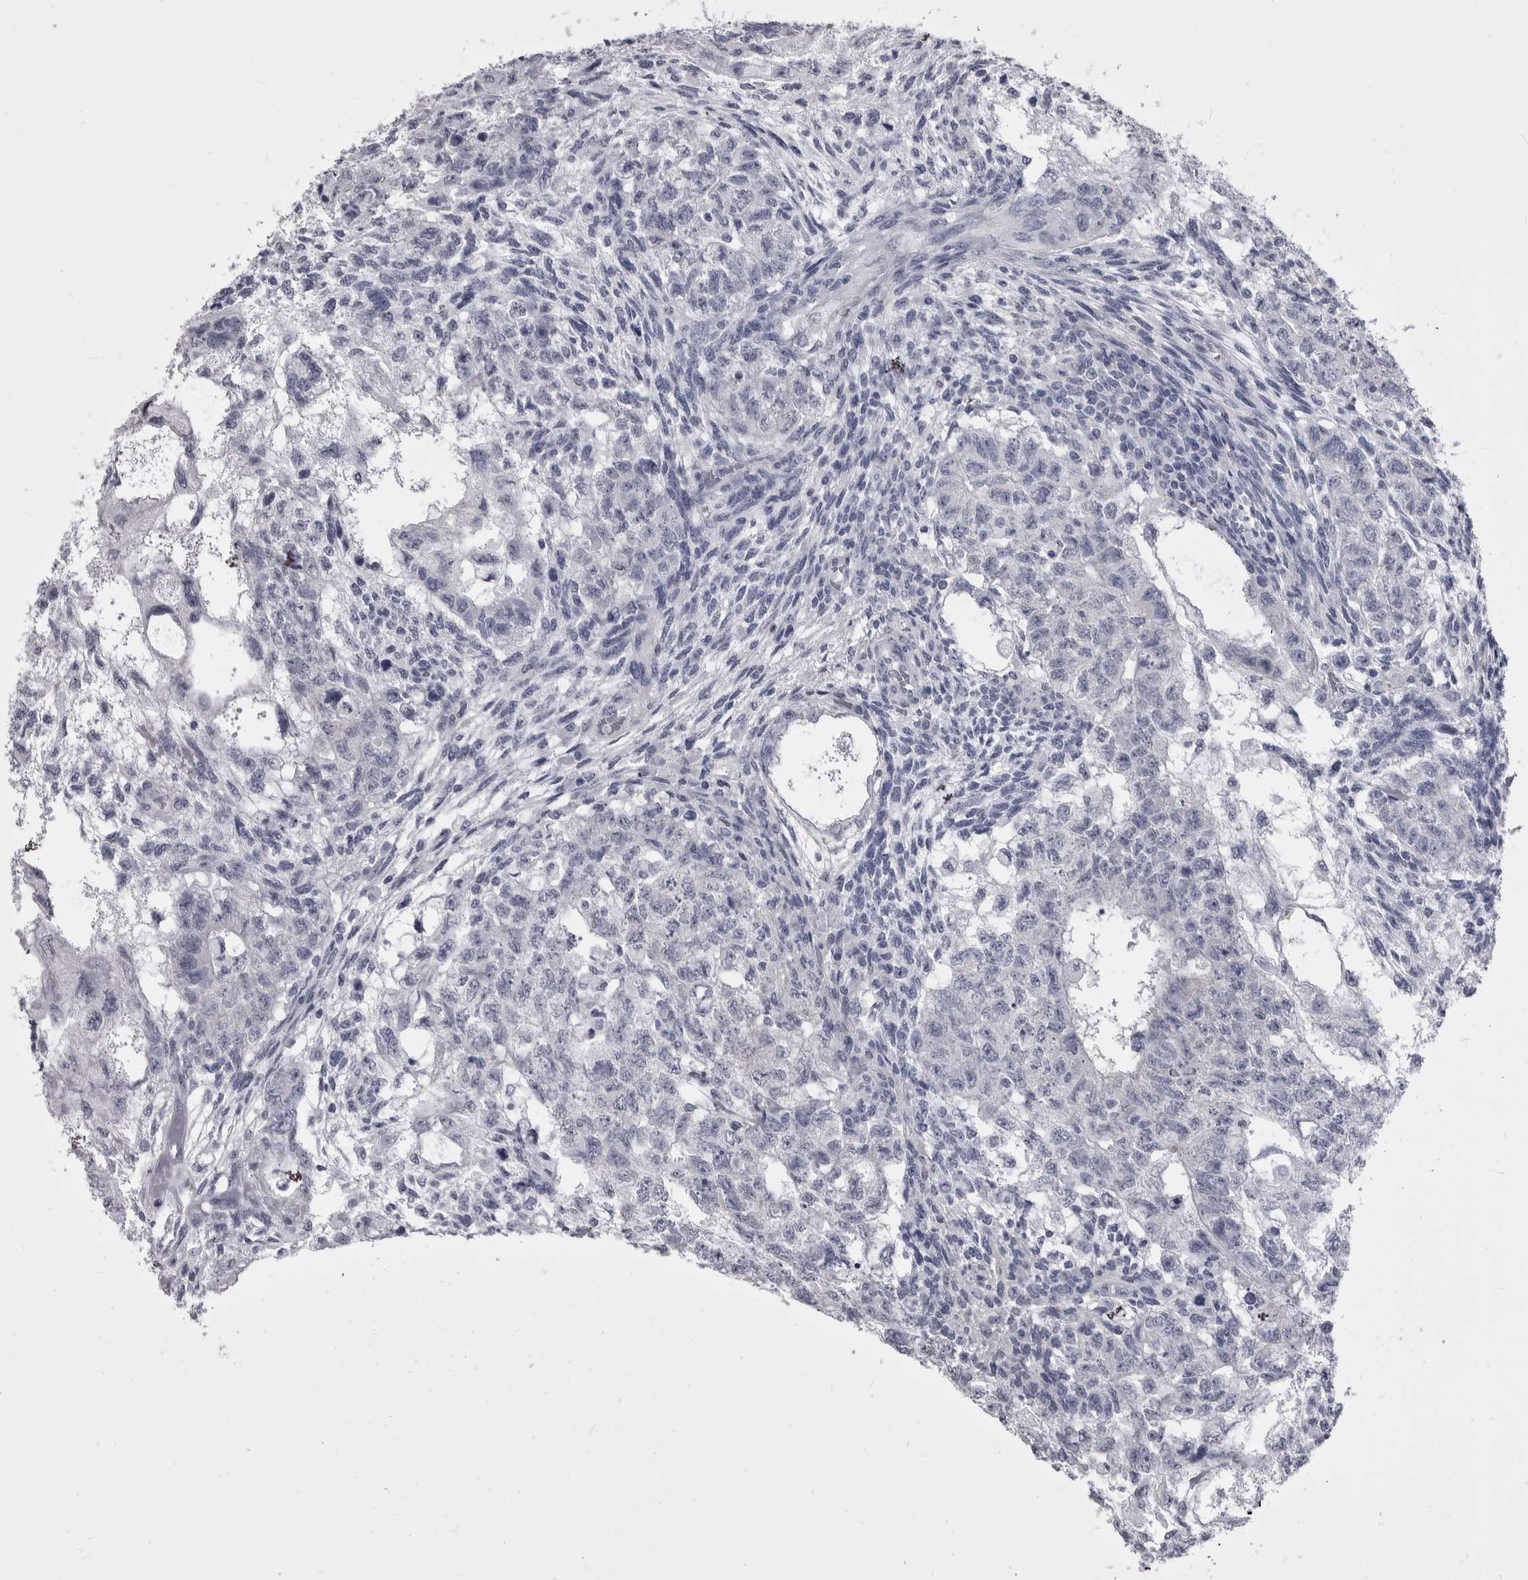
{"staining": {"intensity": "negative", "quantity": "none", "location": "none"}, "tissue": "testis cancer", "cell_type": "Tumor cells", "image_type": "cancer", "snomed": [{"axis": "morphology", "description": "Normal tissue, NOS"}, {"axis": "morphology", "description": "Carcinoma, Embryonal, NOS"}, {"axis": "topography", "description": "Testis"}], "caption": "This is a micrograph of immunohistochemistry staining of embryonal carcinoma (testis), which shows no expression in tumor cells.", "gene": "ANK2", "patient": {"sex": "male", "age": 36}}